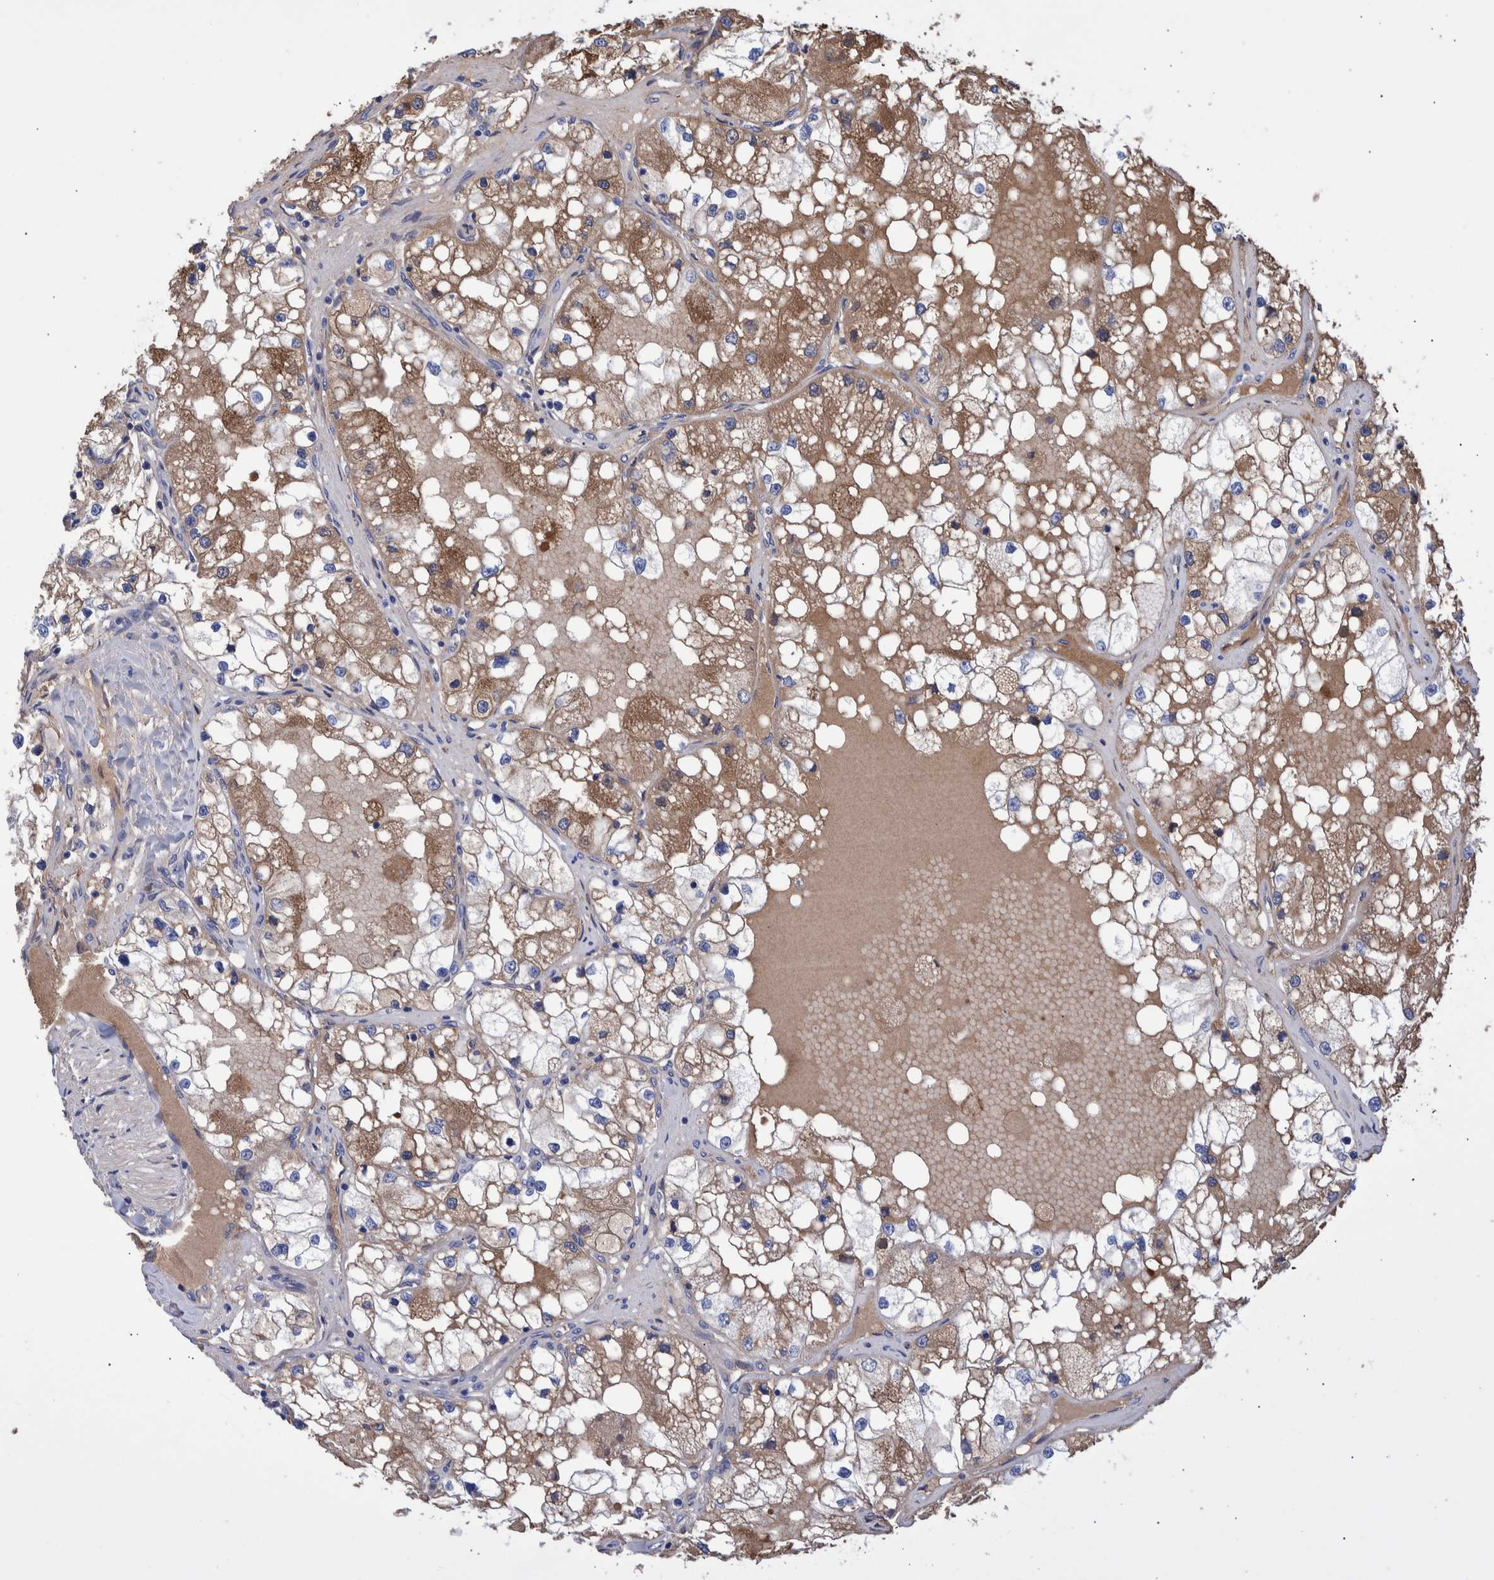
{"staining": {"intensity": "moderate", "quantity": ">75%", "location": "cytoplasmic/membranous"}, "tissue": "renal cancer", "cell_type": "Tumor cells", "image_type": "cancer", "snomed": [{"axis": "morphology", "description": "Adenocarcinoma, NOS"}, {"axis": "topography", "description": "Kidney"}], "caption": "DAB immunohistochemical staining of renal cancer displays moderate cytoplasmic/membranous protein staining in about >75% of tumor cells.", "gene": "DLL4", "patient": {"sex": "male", "age": 68}}